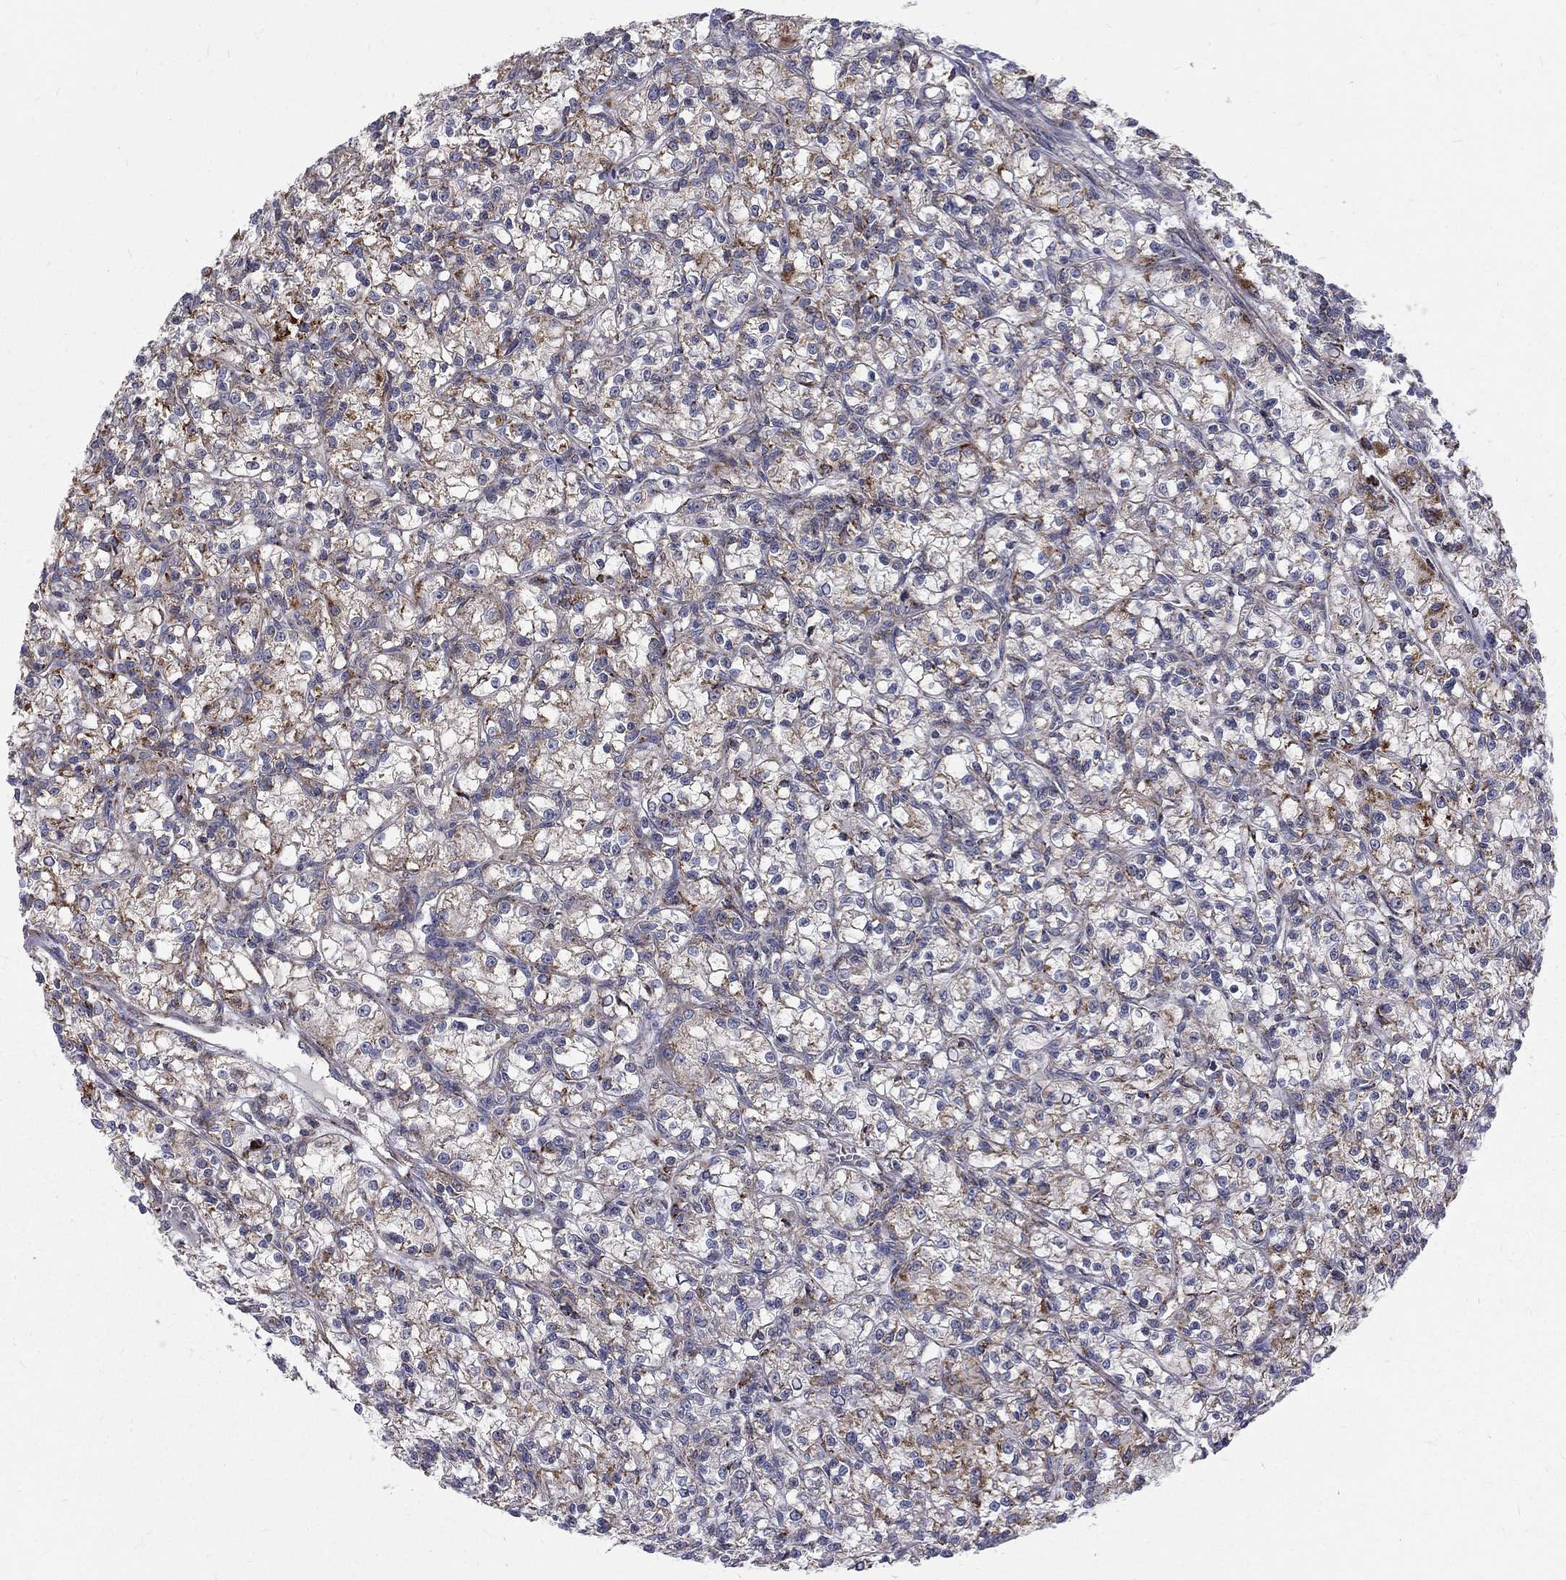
{"staining": {"intensity": "moderate", "quantity": "25%-75%", "location": "cytoplasmic/membranous"}, "tissue": "renal cancer", "cell_type": "Tumor cells", "image_type": "cancer", "snomed": [{"axis": "morphology", "description": "Adenocarcinoma, NOS"}, {"axis": "topography", "description": "Kidney"}], "caption": "Approximately 25%-75% of tumor cells in renal adenocarcinoma display moderate cytoplasmic/membranous protein expression as visualized by brown immunohistochemical staining.", "gene": "ALDH1B1", "patient": {"sex": "female", "age": 59}}